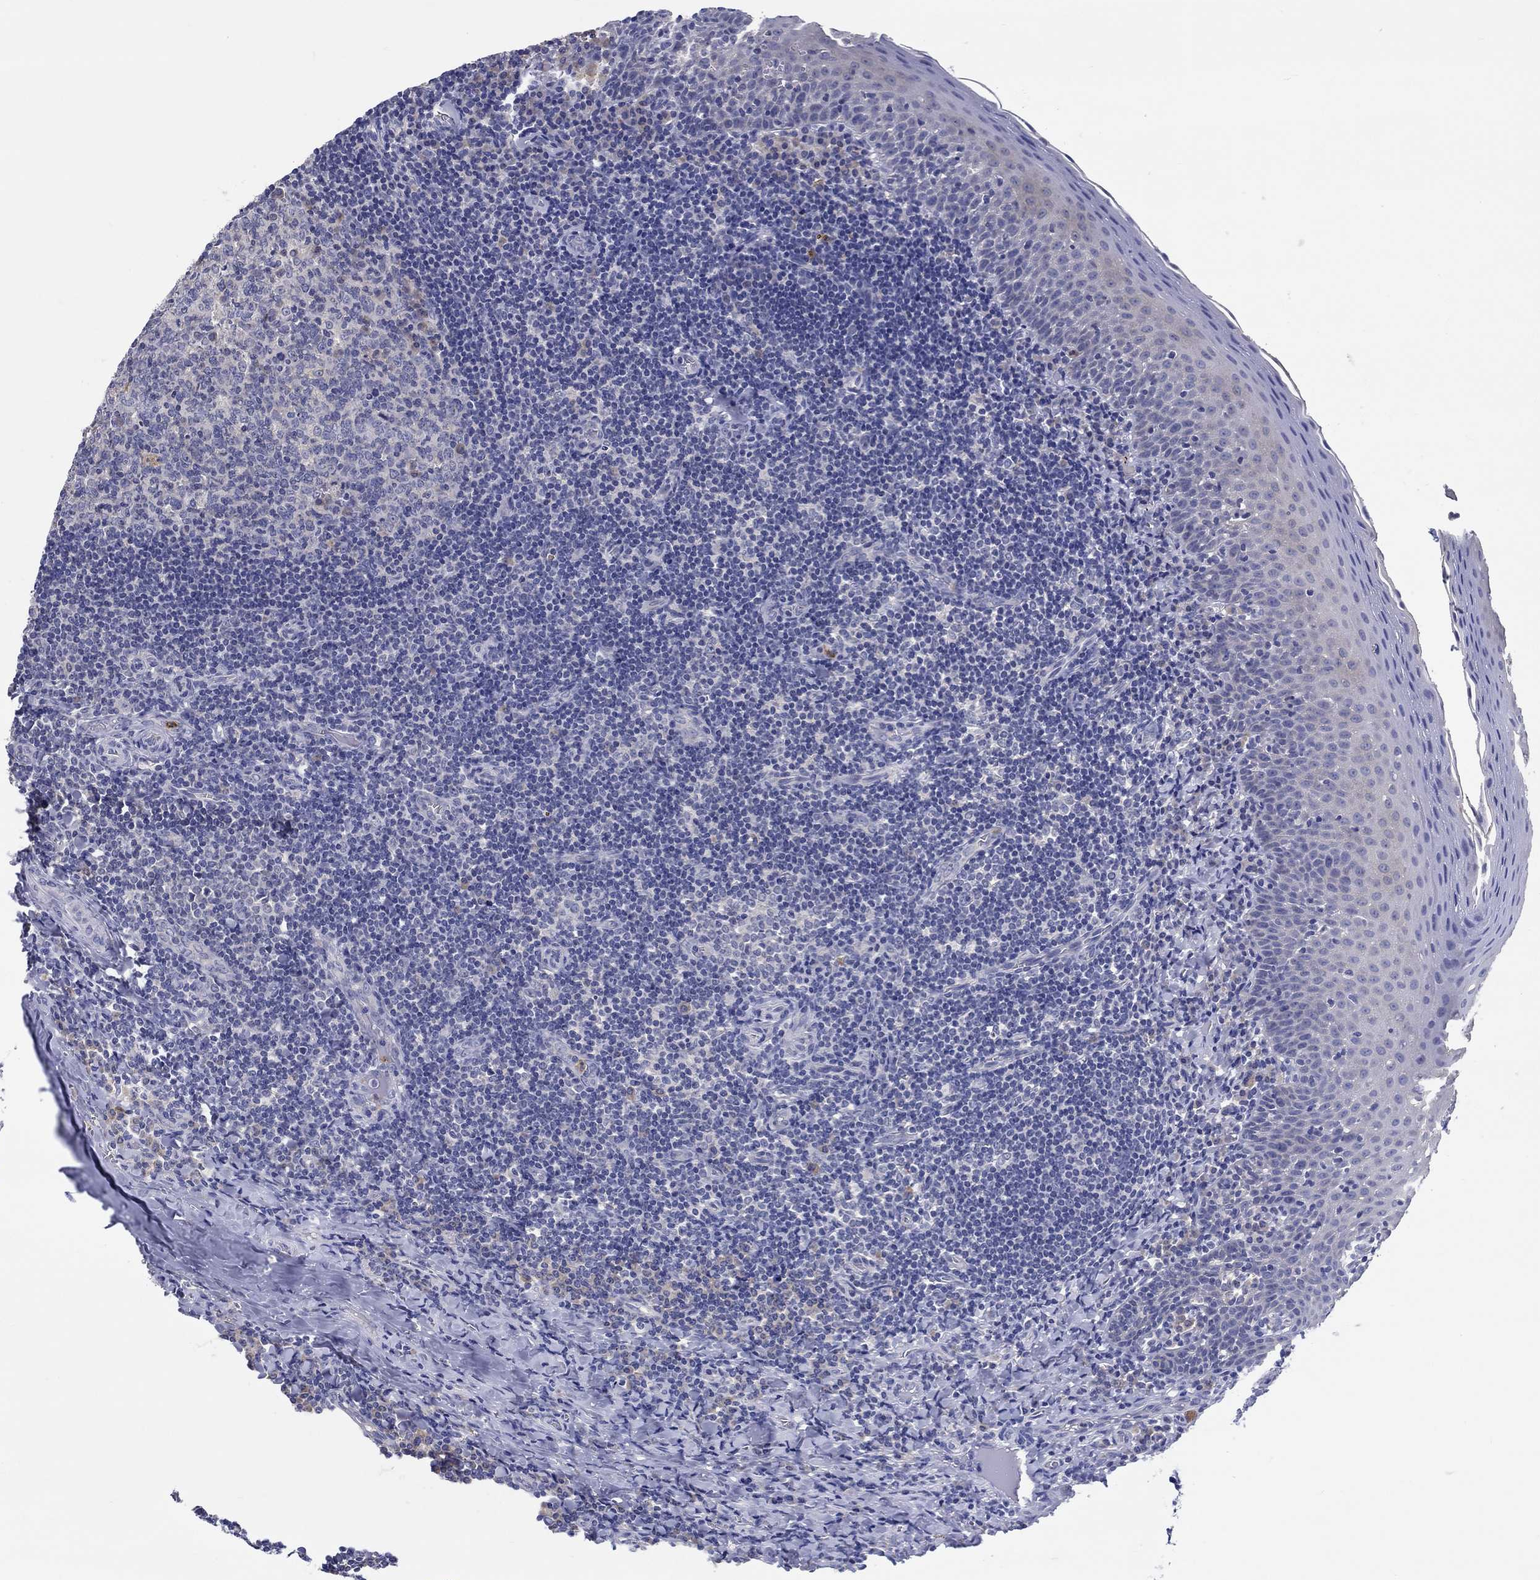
{"staining": {"intensity": "moderate", "quantity": "<25%", "location": "cytoplasmic/membranous"}, "tissue": "tonsil", "cell_type": "Germinal center cells", "image_type": "normal", "snomed": [{"axis": "morphology", "description": "Normal tissue, NOS"}, {"axis": "morphology", "description": "Inflammation, NOS"}, {"axis": "topography", "description": "Tonsil"}], "caption": "High-magnification brightfield microscopy of benign tonsil stained with DAB (3,3'-diaminobenzidine) (brown) and counterstained with hematoxylin (blue). germinal center cells exhibit moderate cytoplasmic/membranous expression is identified in approximately<25% of cells.", "gene": "CHIT1", "patient": {"sex": "female", "age": 31}}